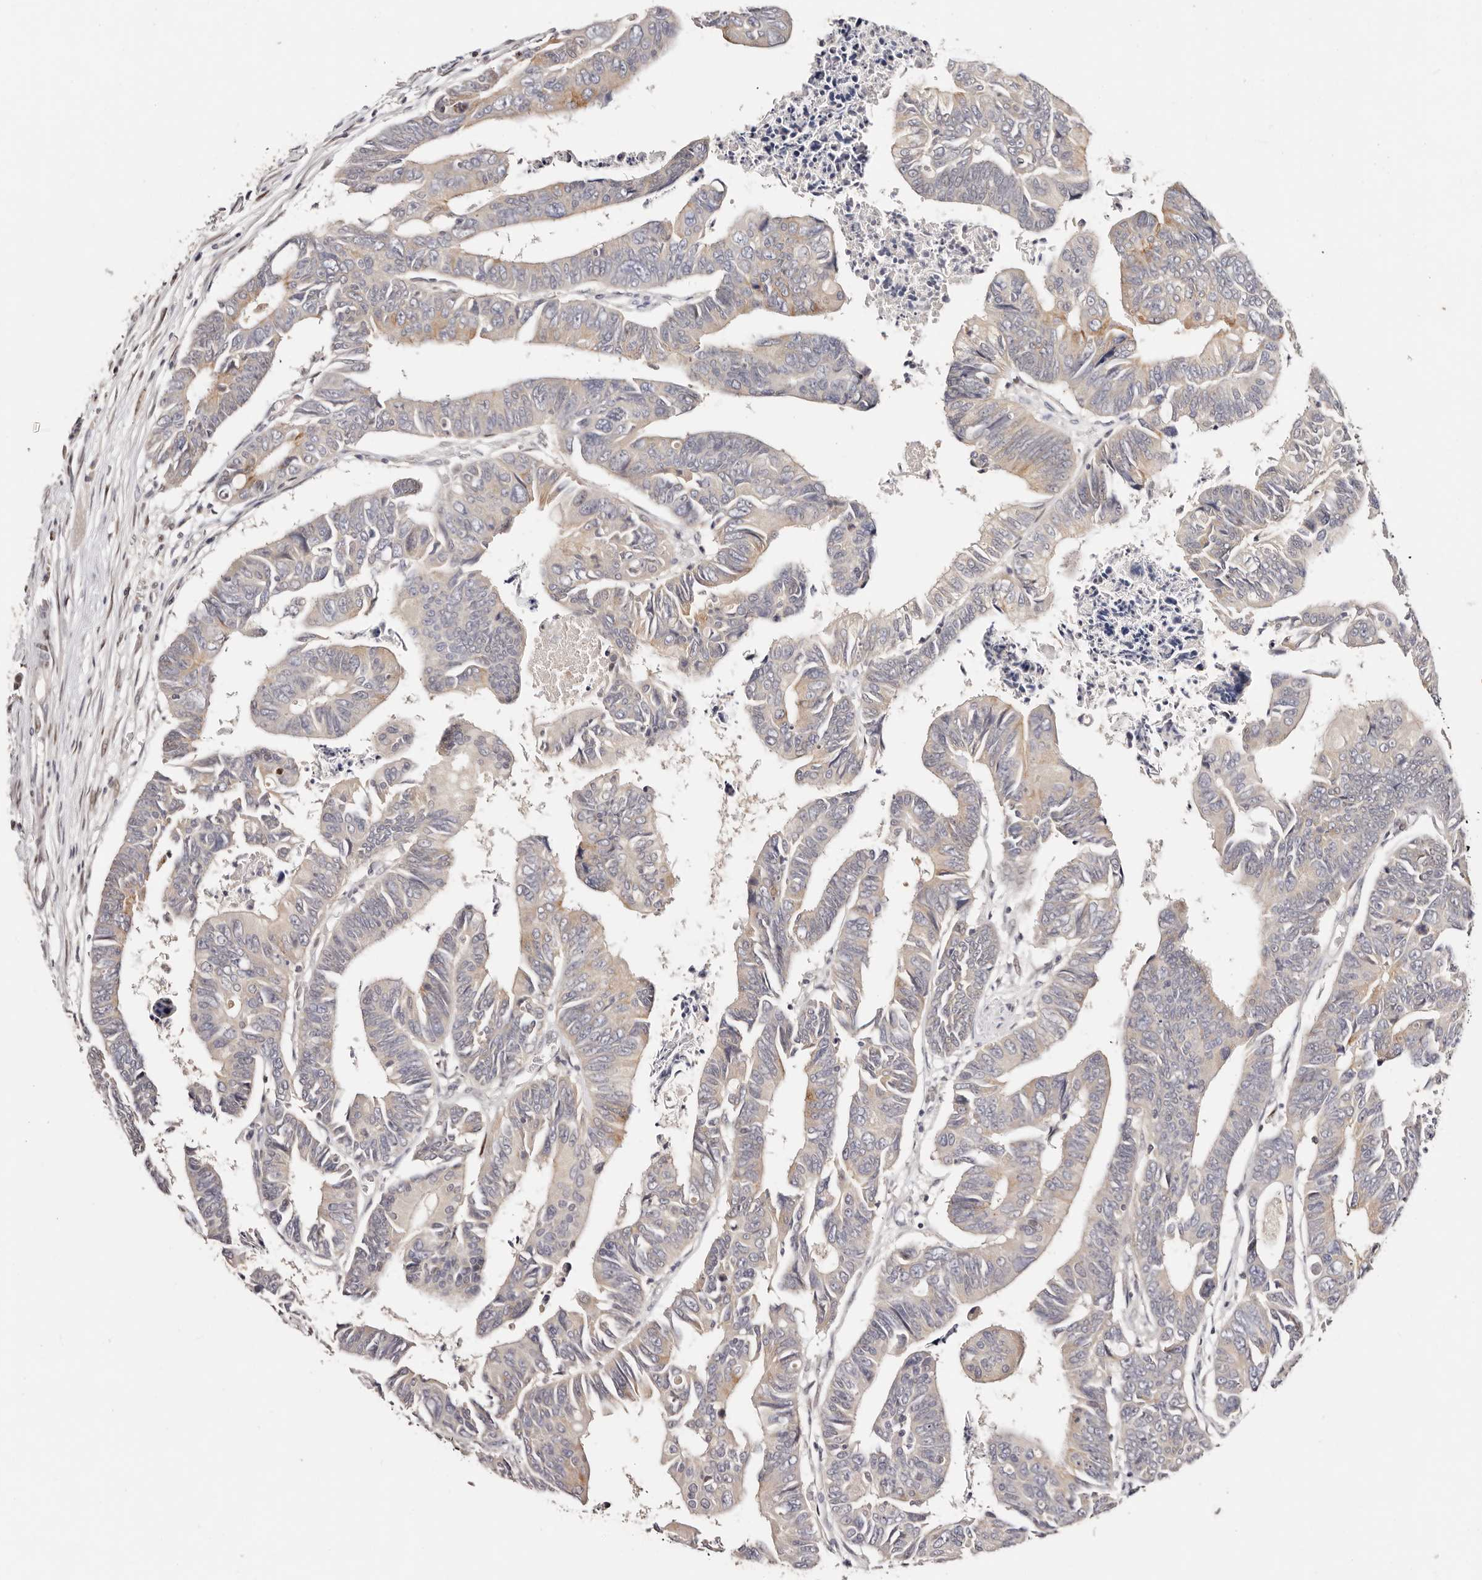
{"staining": {"intensity": "weak", "quantity": "<25%", "location": "cytoplasmic/membranous"}, "tissue": "colorectal cancer", "cell_type": "Tumor cells", "image_type": "cancer", "snomed": [{"axis": "morphology", "description": "Adenocarcinoma, NOS"}, {"axis": "topography", "description": "Rectum"}], "caption": "Tumor cells show no significant protein expression in colorectal cancer (adenocarcinoma).", "gene": "IQGAP3", "patient": {"sex": "female", "age": 65}}